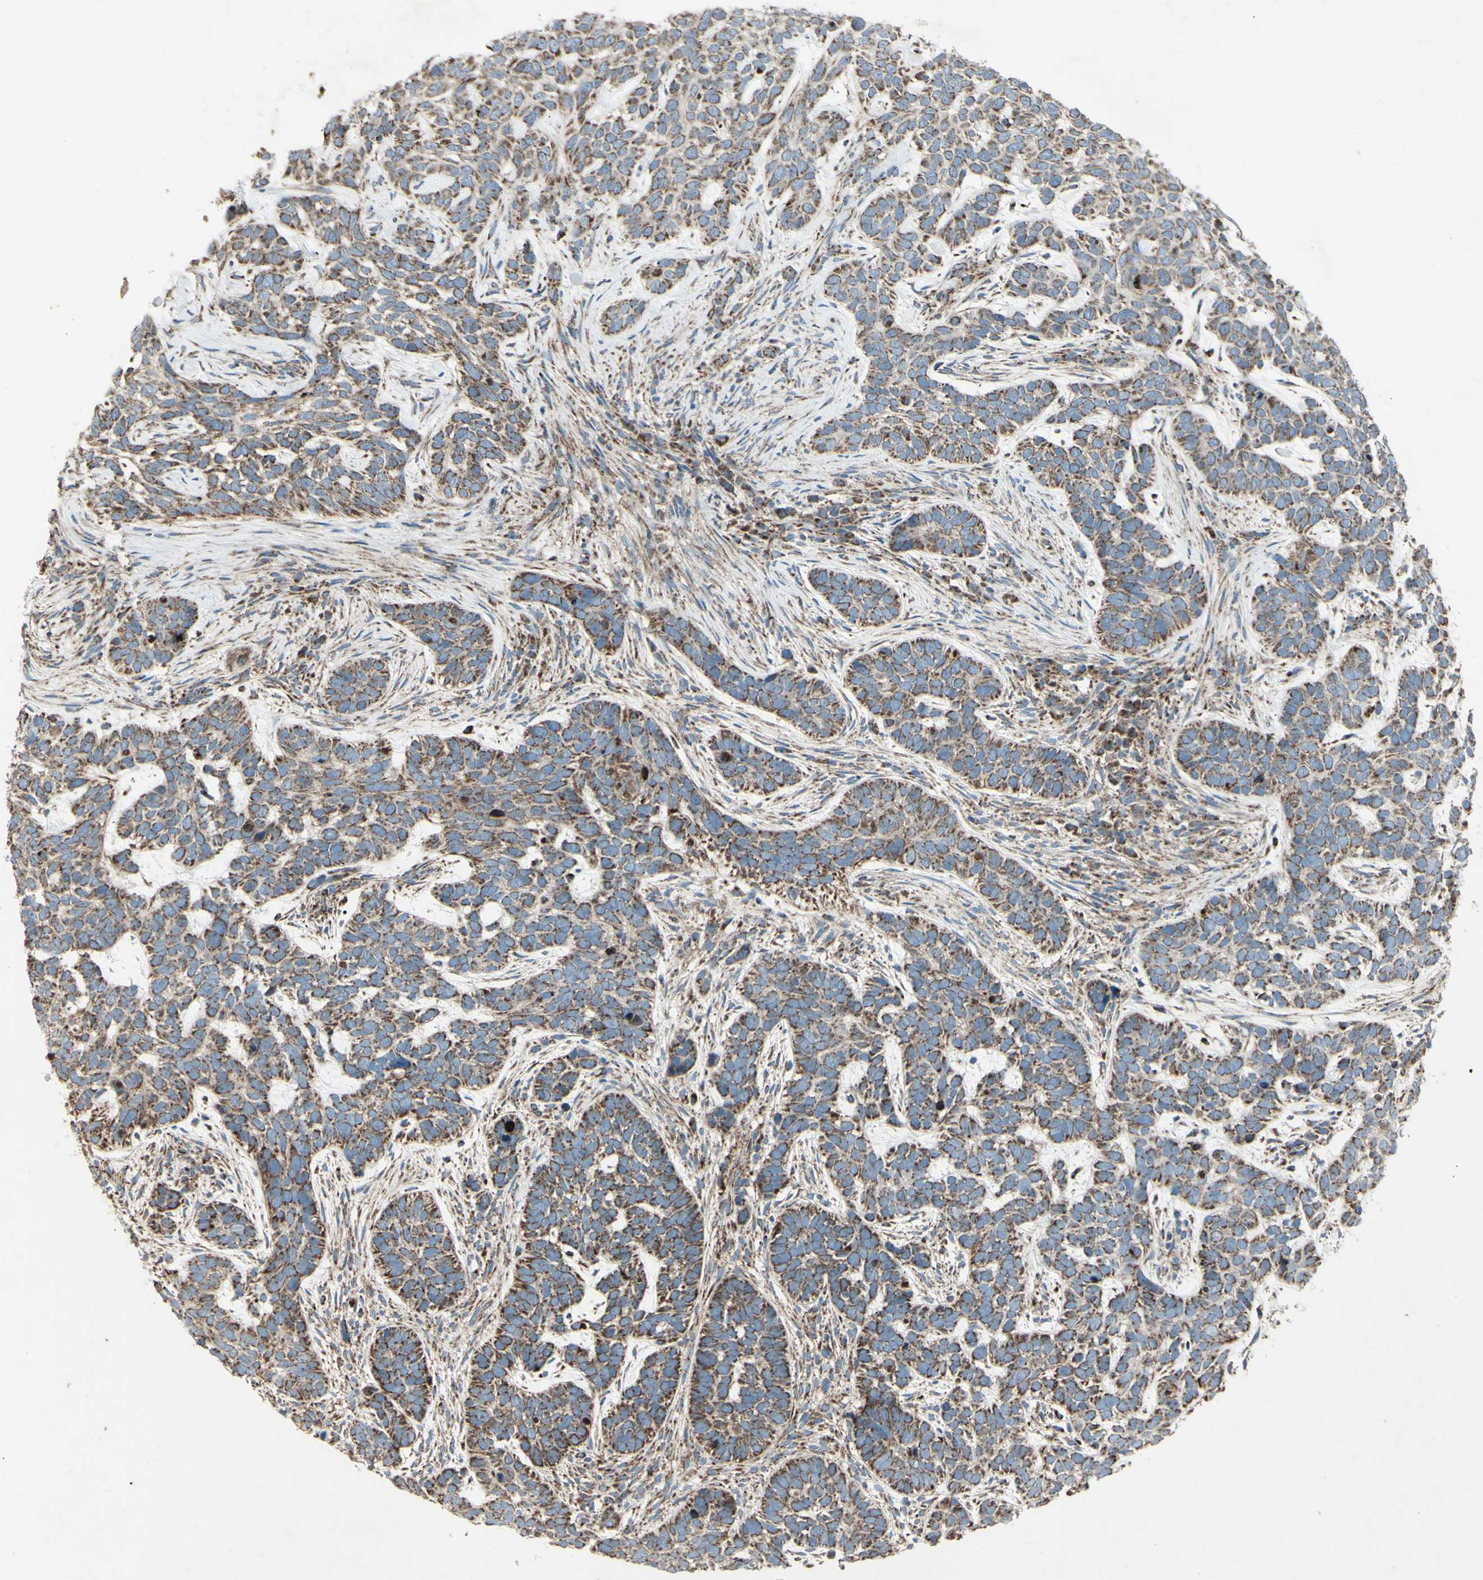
{"staining": {"intensity": "strong", "quantity": ">75%", "location": "cytoplasmic/membranous"}, "tissue": "skin cancer", "cell_type": "Tumor cells", "image_type": "cancer", "snomed": [{"axis": "morphology", "description": "Basal cell carcinoma"}, {"axis": "topography", "description": "Skin"}], "caption": "Immunohistochemistry (DAB) staining of human skin cancer (basal cell carcinoma) exhibits strong cytoplasmic/membranous protein expression in about >75% of tumor cells. The protein is shown in brown color, while the nuclei are stained blue.", "gene": "RHOT1", "patient": {"sex": "male", "age": 87}}